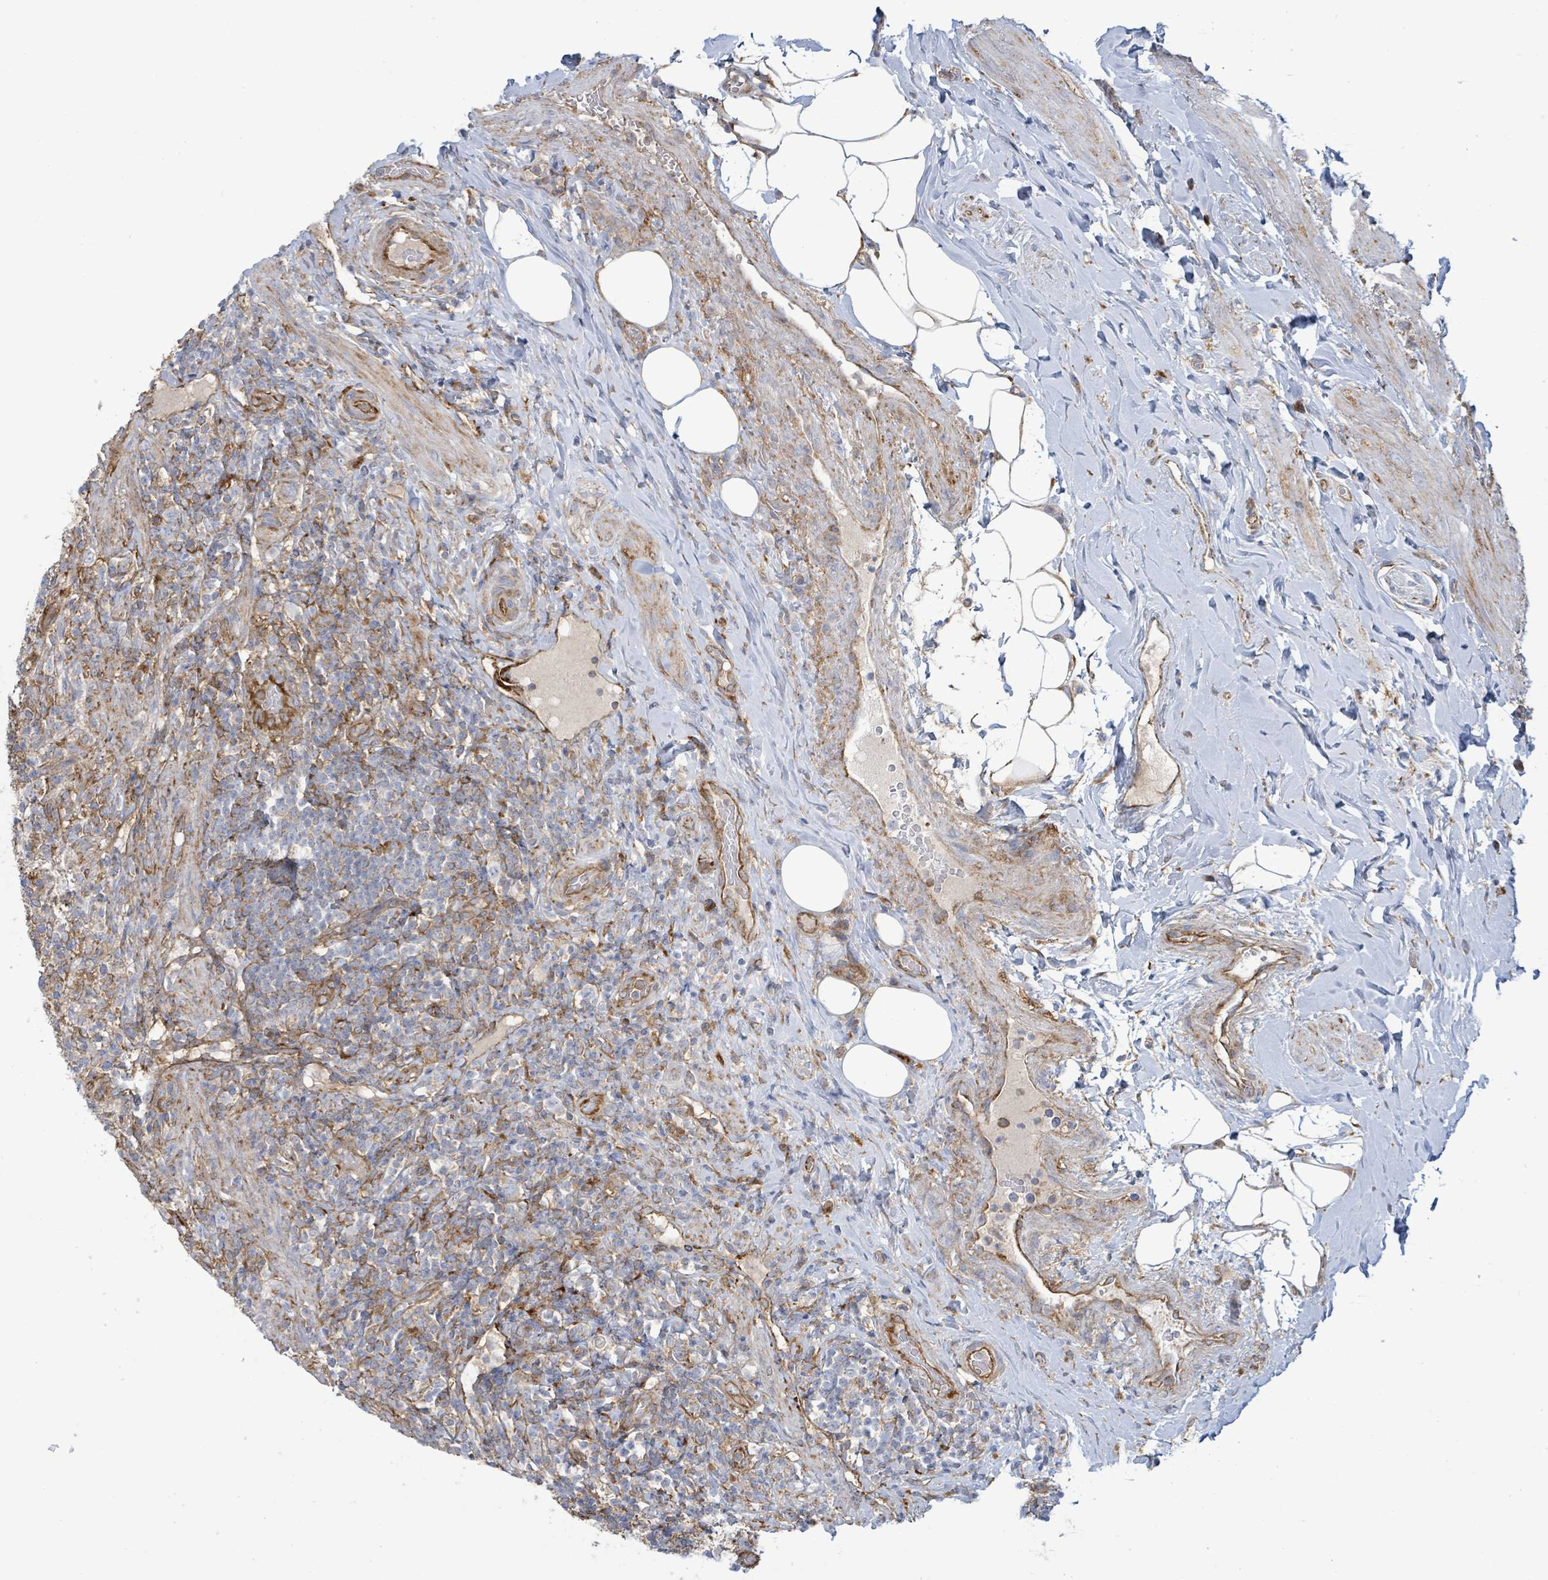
{"staining": {"intensity": "strong", "quantity": ">75%", "location": "cytoplasmic/membranous"}, "tissue": "appendix", "cell_type": "Glandular cells", "image_type": "normal", "snomed": [{"axis": "morphology", "description": "Normal tissue, NOS"}, {"axis": "topography", "description": "Appendix"}], "caption": "Approximately >75% of glandular cells in normal human appendix show strong cytoplasmic/membranous protein staining as visualized by brown immunohistochemical staining.", "gene": "EGFL7", "patient": {"sex": "female", "age": 43}}